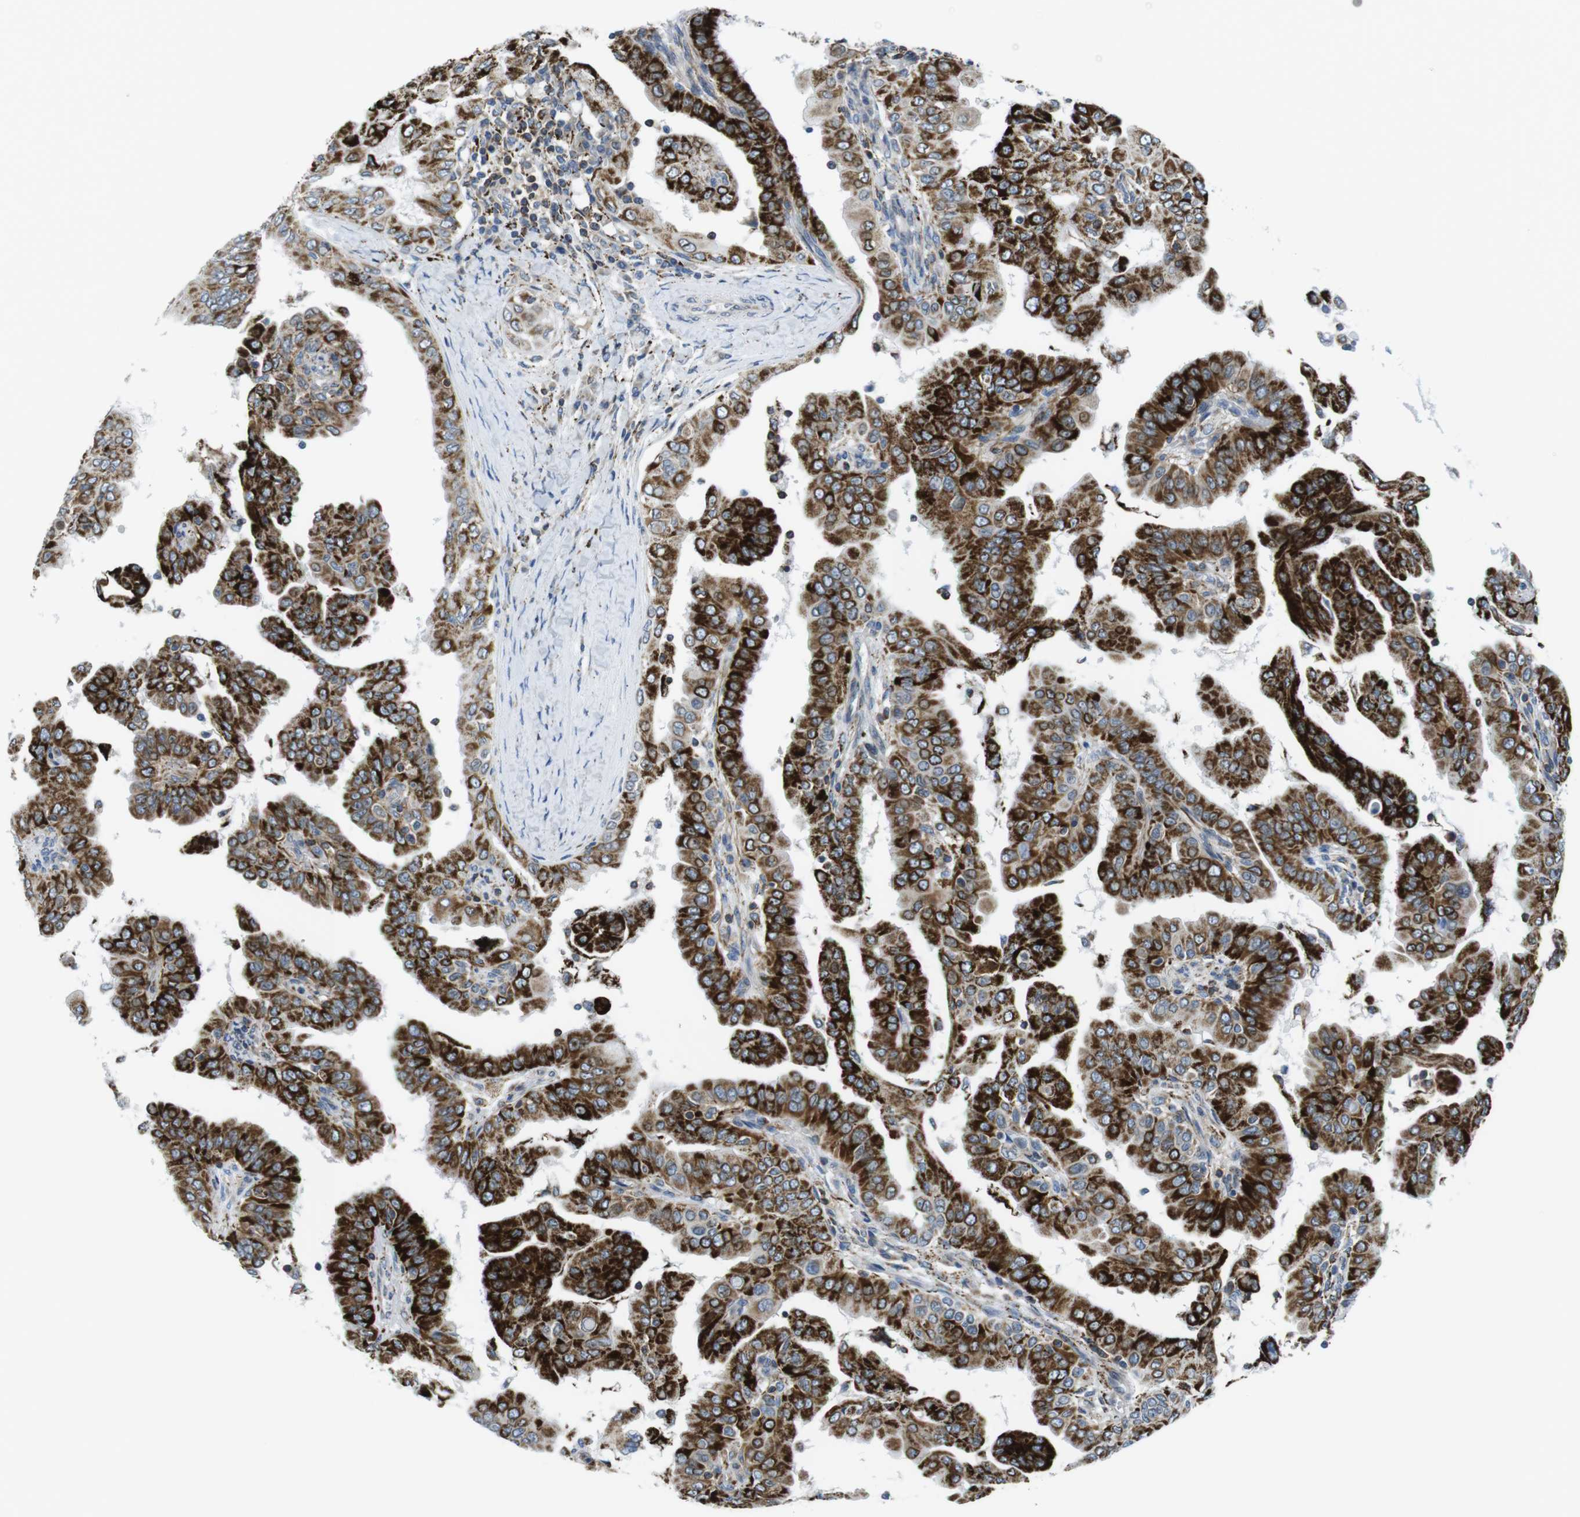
{"staining": {"intensity": "strong", "quantity": ">75%", "location": "cytoplasmic/membranous"}, "tissue": "thyroid cancer", "cell_type": "Tumor cells", "image_type": "cancer", "snomed": [{"axis": "morphology", "description": "Papillary adenocarcinoma, NOS"}, {"axis": "topography", "description": "Thyroid gland"}], "caption": "An immunohistochemistry image of tumor tissue is shown. Protein staining in brown shows strong cytoplasmic/membranous positivity in thyroid cancer within tumor cells.", "gene": "KCNE3", "patient": {"sex": "male", "age": 33}}